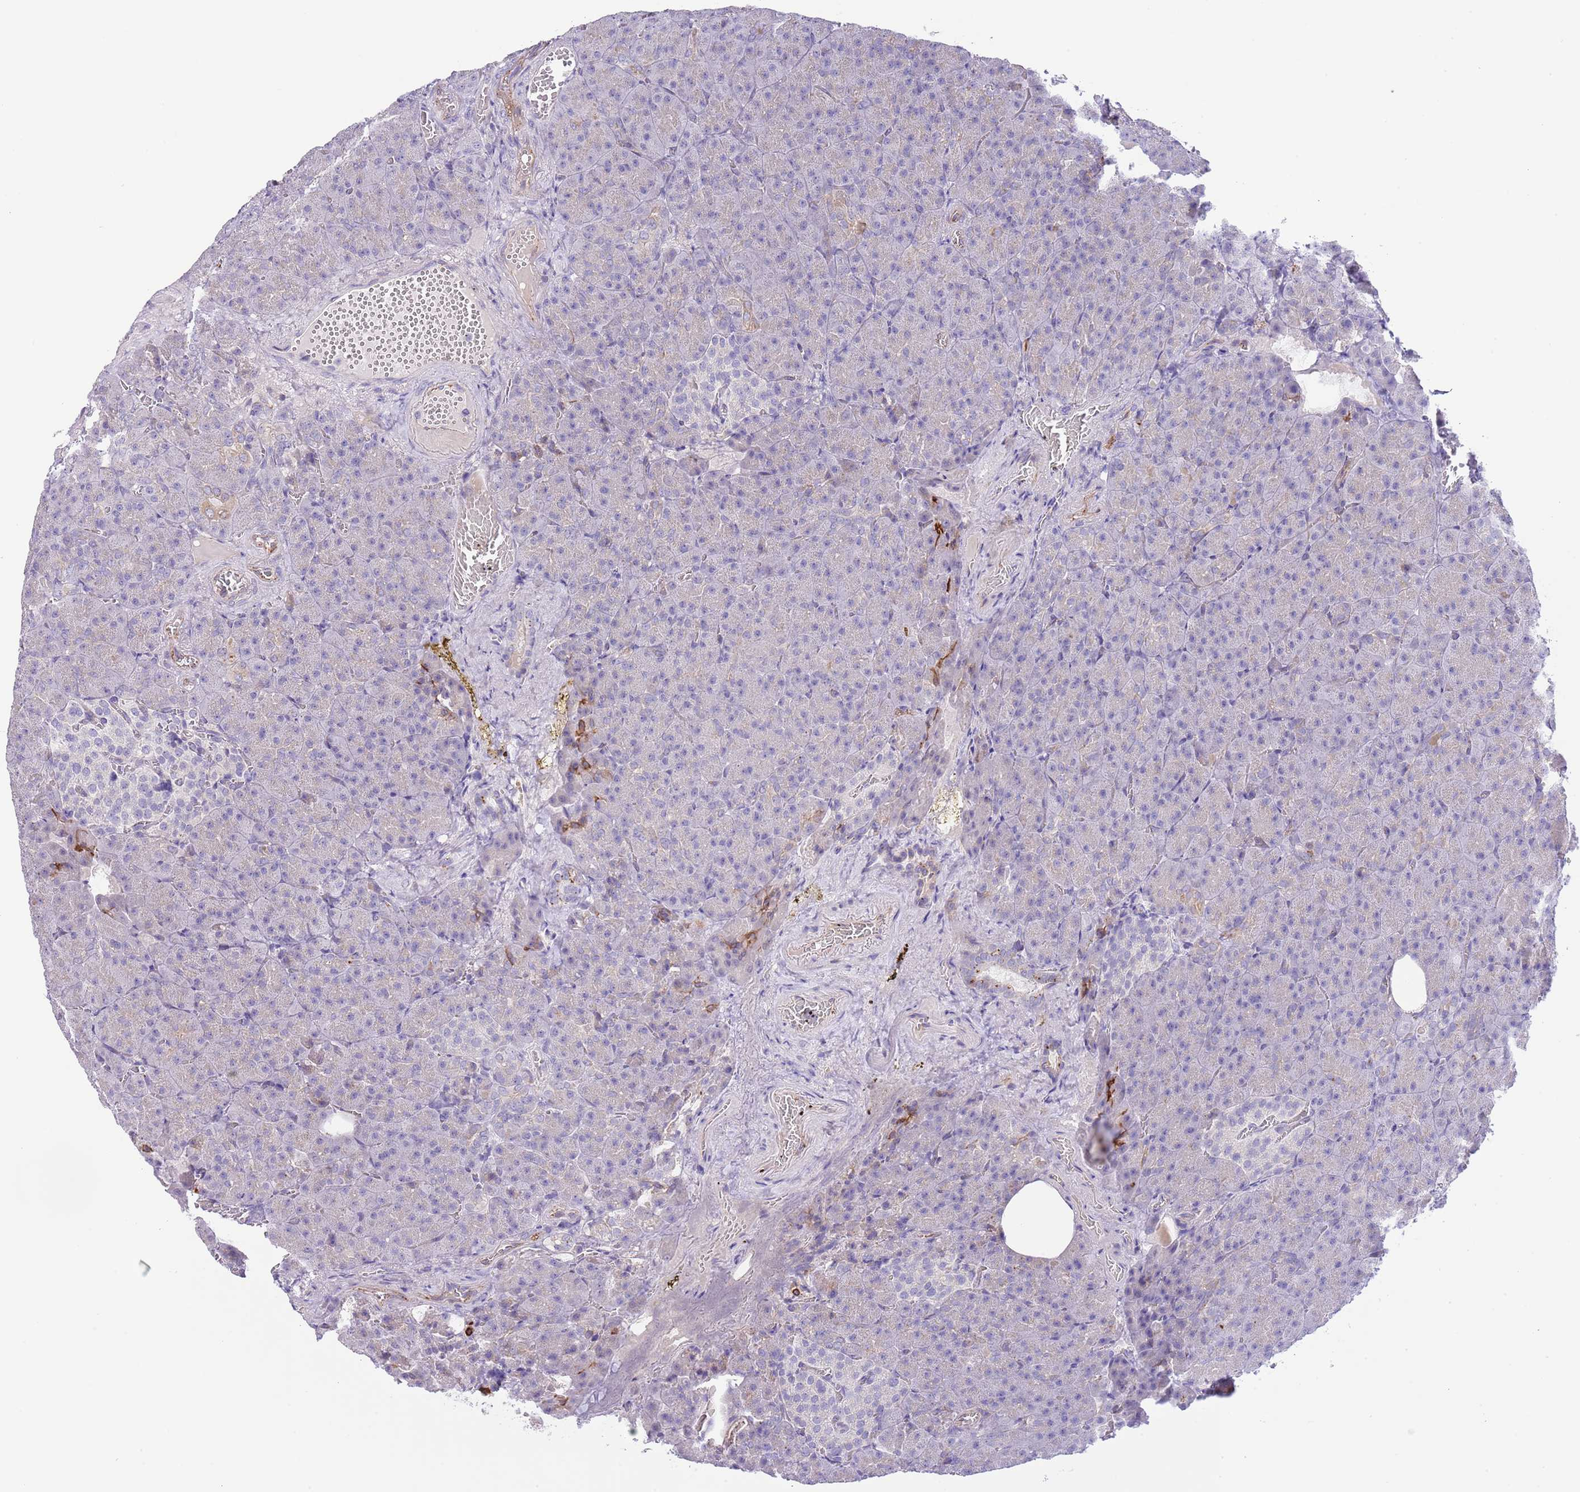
{"staining": {"intensity": "negative", "quantity": "none", "location": "none"}, "tissue": "pancreas", "cell_type": "Exocrine glandular cells", "image_type": "normal", "snomed": [{"axis": "morphology", "description": "Normal tissue, NOS"}, {"axis": "topography", "description": "Pancreas"}], "caption": "Immunohistochemical staining of normal pancreas demonstrates no significant staining in exocrine glandular cells.", "gene": "ABHD17A", "patient": {"sex": "female", "age": 74}}